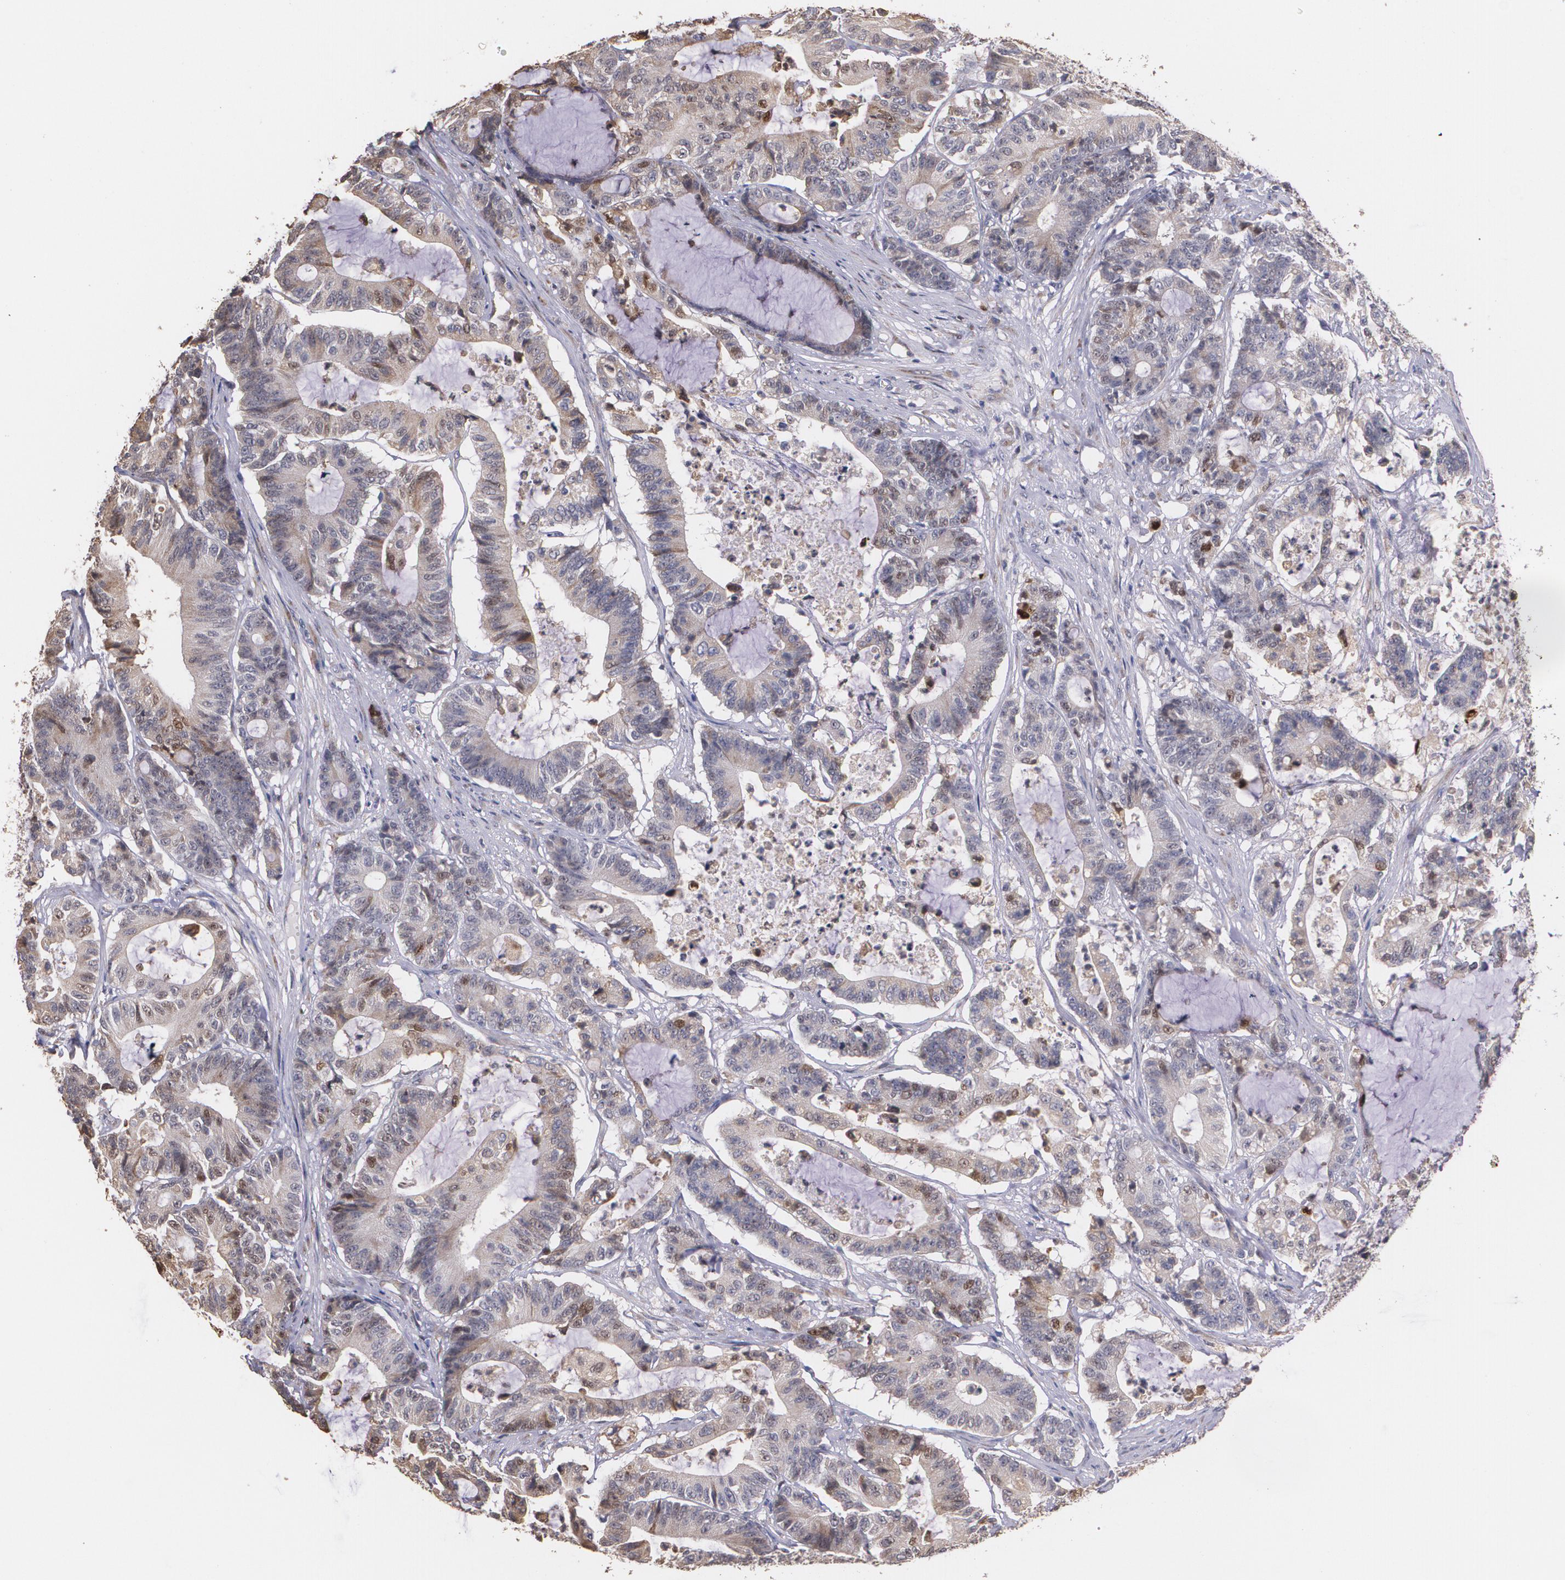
{"staining": {"intensity": "moderate", "quantity": ">75%", "location": "cytoplasmic/membranous"}, "tissue": "colorectal cancer", "cell_type": "Tumor cells", "image_type": "cancer", "snomed": [{"axis": "morphology", "description": "Adenocarcinoma, NOS"}, {"axis": "topography", "description": "Colon"}], "caption": "This is a photomicrograph of immunohistochemistry staining of colorectal cancer (adenocarcinoma), which shows moderate positivity in the cytoplasmic/membranous of tumor cells.", "gene": "ATF3", "patient": {"sex": "female", "age": 84}}